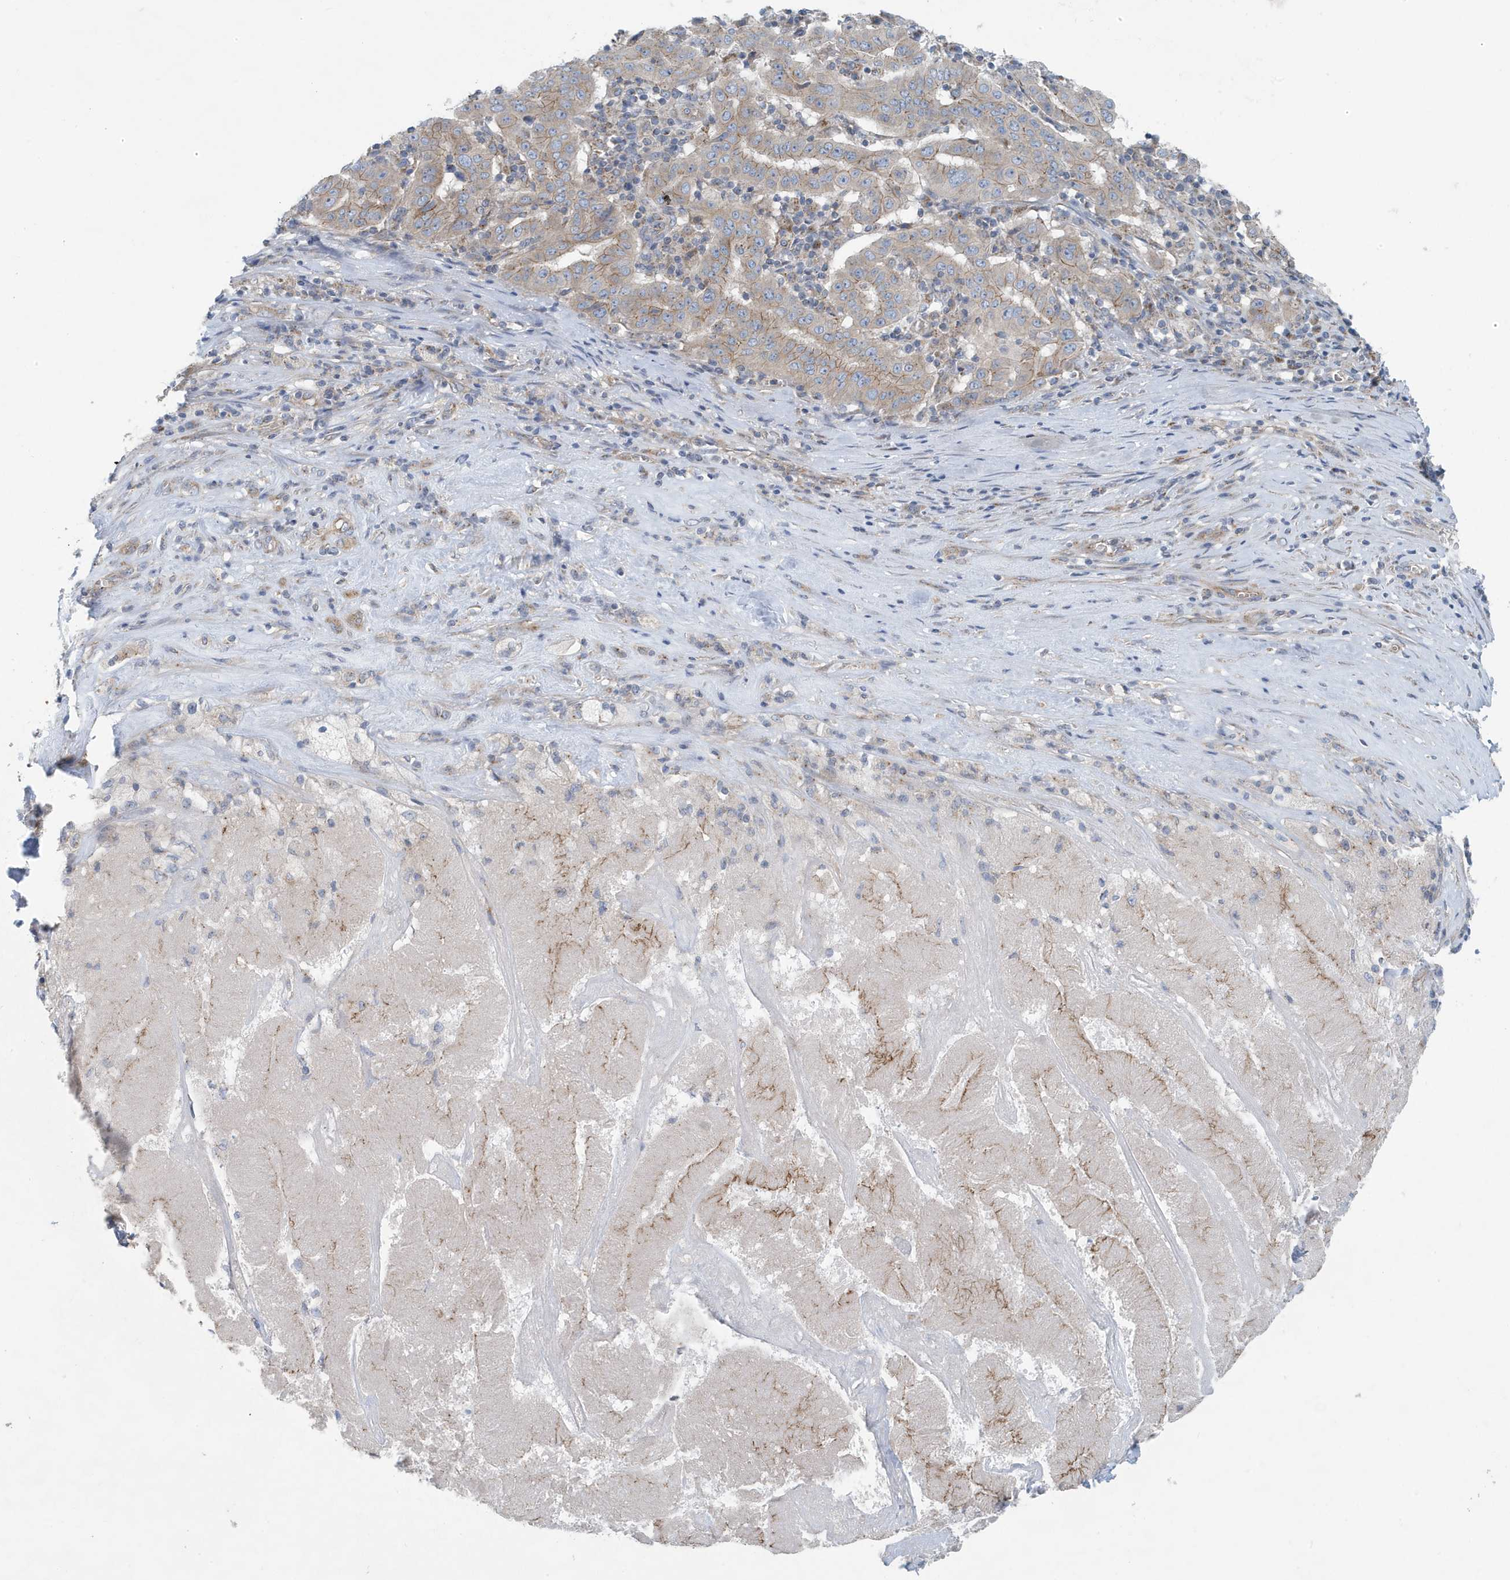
{"staining": {"intensity": "weak", "quantity": "25%-75%", "location": "cytoplasmic/membranous"}, "tissue": "pancreatic cancer", "cell_type": "Tumor cells", "image_type": "cancer", "snomed": [{"axis": "morphology", "description": "Adenocarcinoma, NOS"}, {"axis": "topography", "description": "Pancreas"}], "caption": "Protein expression analysis of pancreatic cancer exhibits weak cytoplasmic/membranous expression in about 25%-75% of tumor cells.", "gene": "PPM1M", "patient": {"sex": "male", "age": 63}}